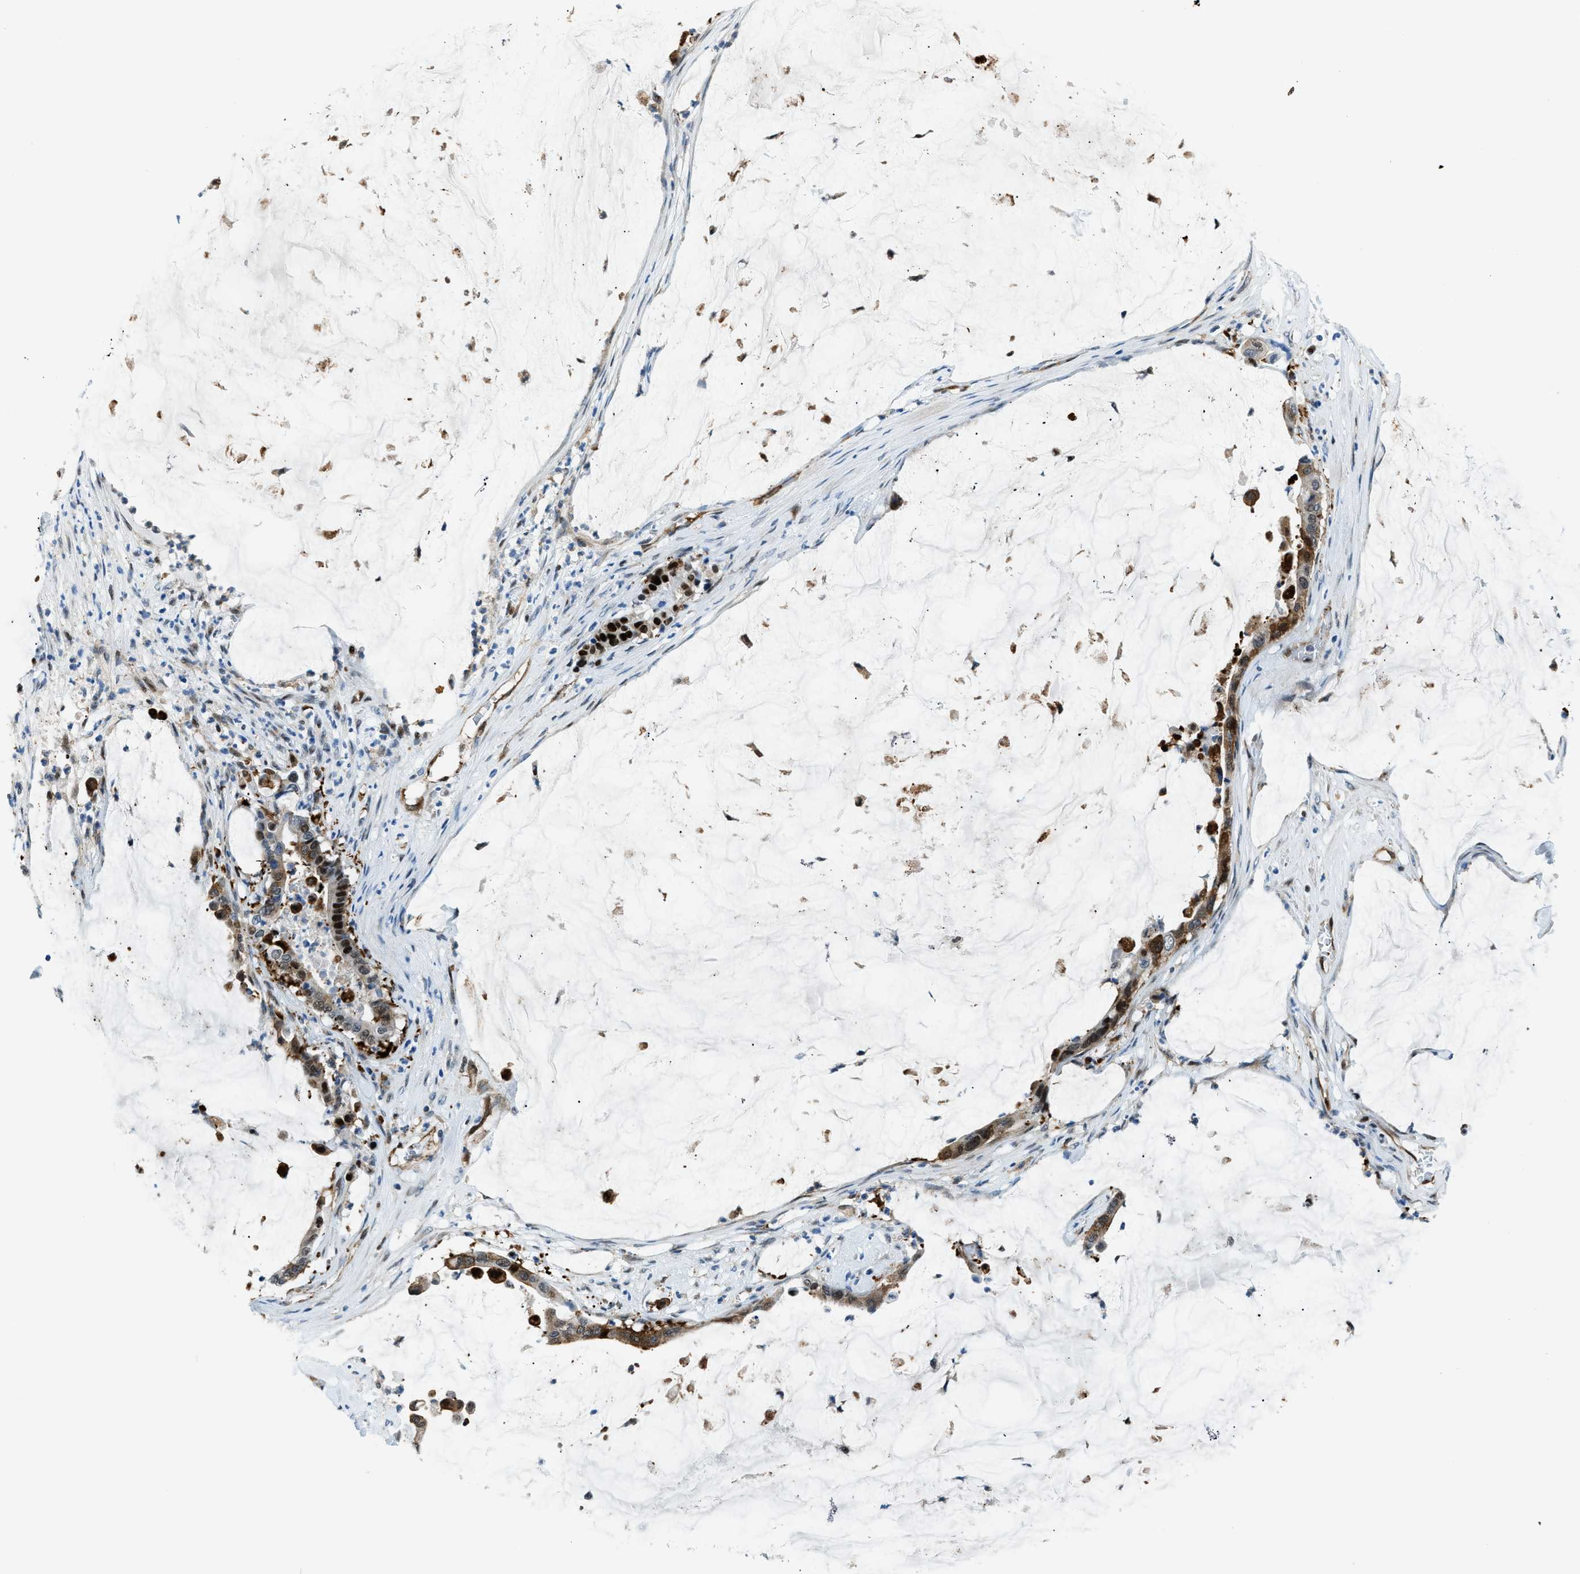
{"staining": {"intensity": "moderate", "quantity": ">75%", "location": "cytoplasmic/membranous,nuclear"}, "tissue": "pancreatic cancer", "cell_type": "Tumor cells", "image_type": "cancer", "snomed": [{"axis": "morphology", "description": "Adenocarcinoma, NOS"}, {"axis": "topography", "description": "Pancreas"}], "caption": "High-power microscopy captured an immunohistochemistry photomicrograph of pancreatic cancer, revealing moderate cytoplasmic/membranous and nuclear positivity in about >75% of tumor cells.", "gene": "YWHAE", "patient": {"sex": "male", "age": 41}}